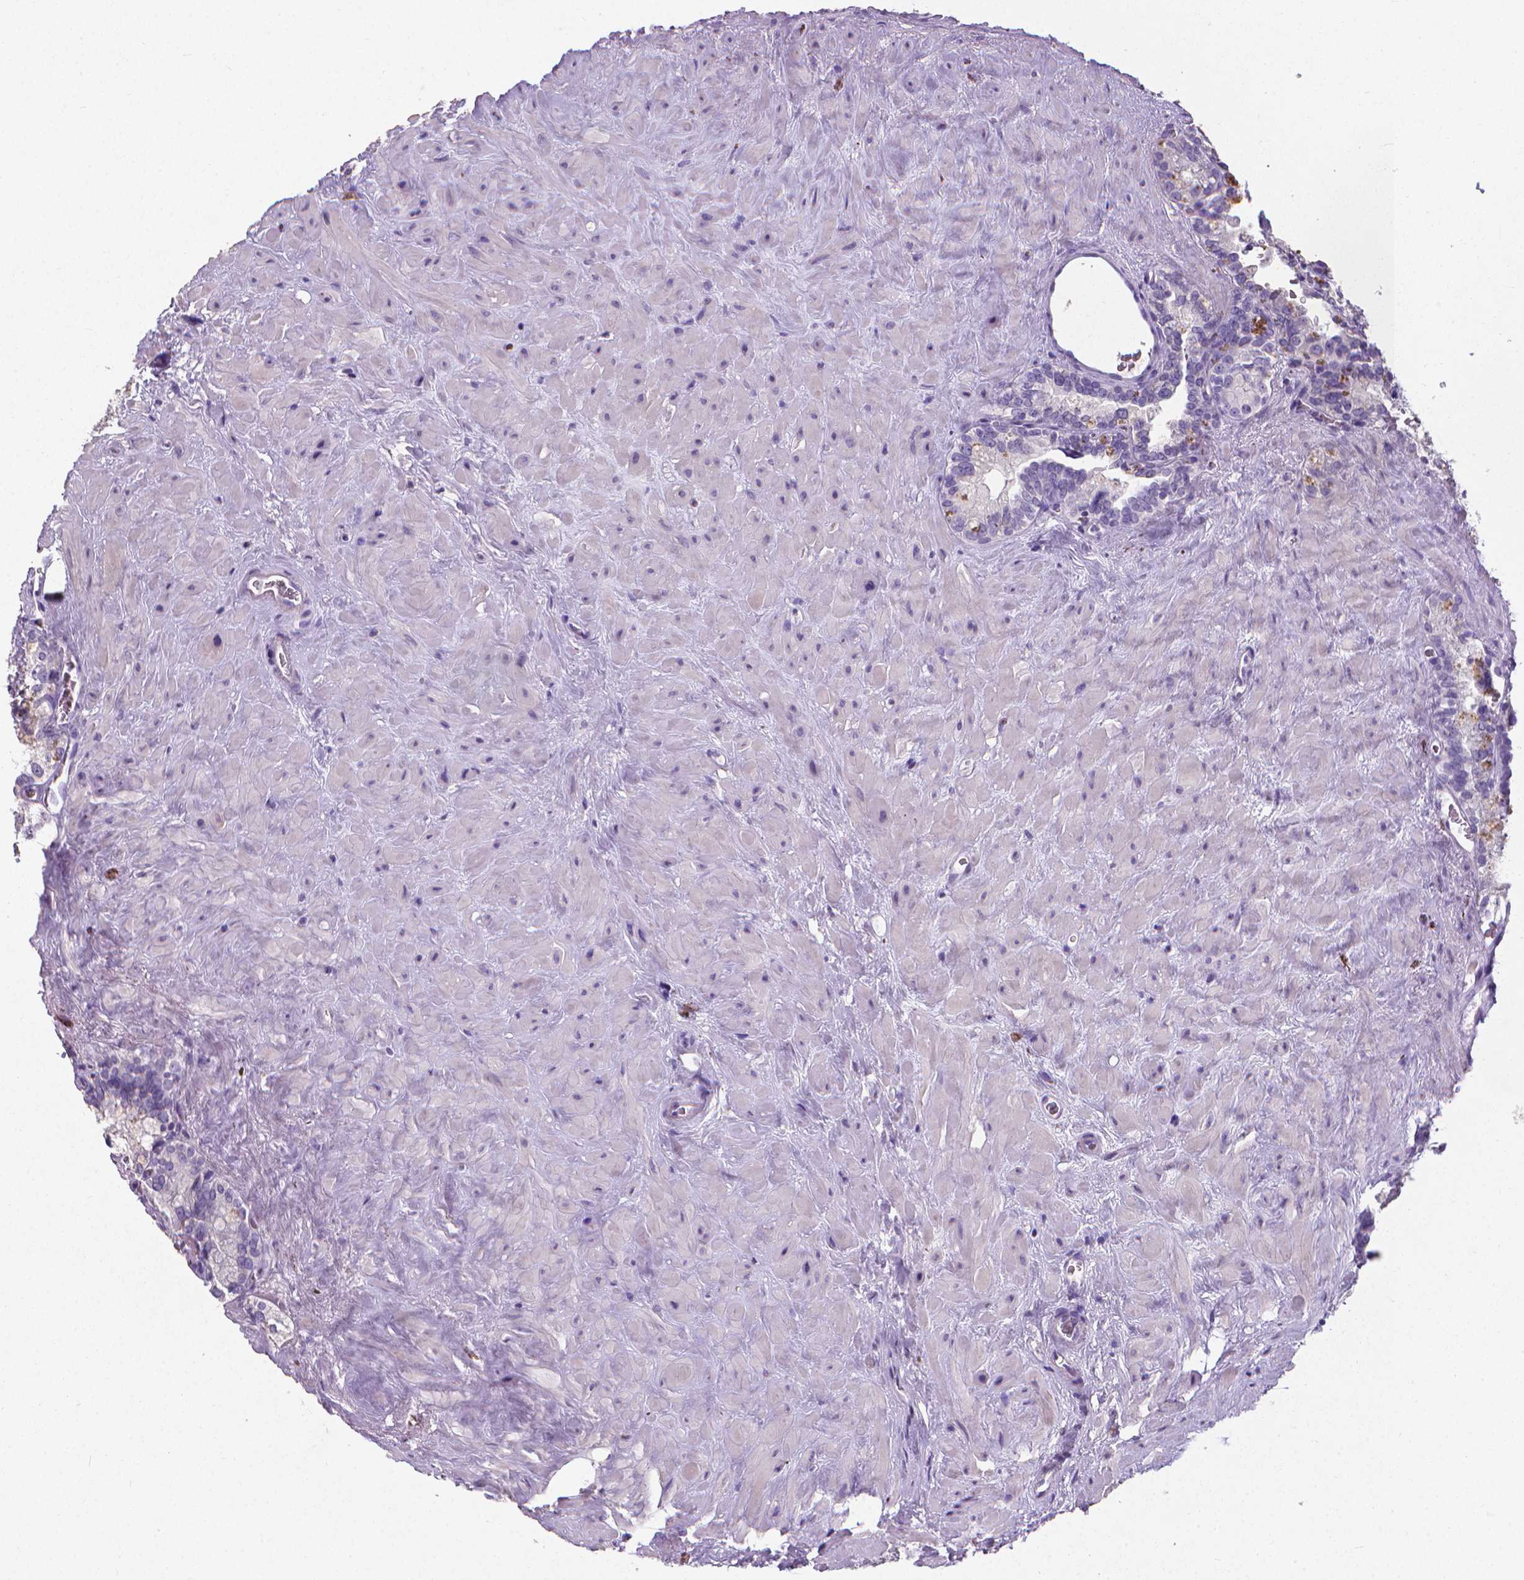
{"staining": {"intensity": "negative", "quantity": "none", "location": "none"}, "tissue": "seminal vesicle", "cell_type": "Glandular cells", "image_type": "normal", "snomed": [{"axis": "morphology", "description": "Normal tissue, NOS"}, {"axis": "topography", "description": "Prostate"}, {"axis": "topography", "description": "Seminal veicle"}], "caption": "Immunohistochemical staining of benign seminal vesicle demonstrates no significant staining in glandular cells.", "gene": "XPNPEP2", "patient": {"sex": "male", "age": 71}}